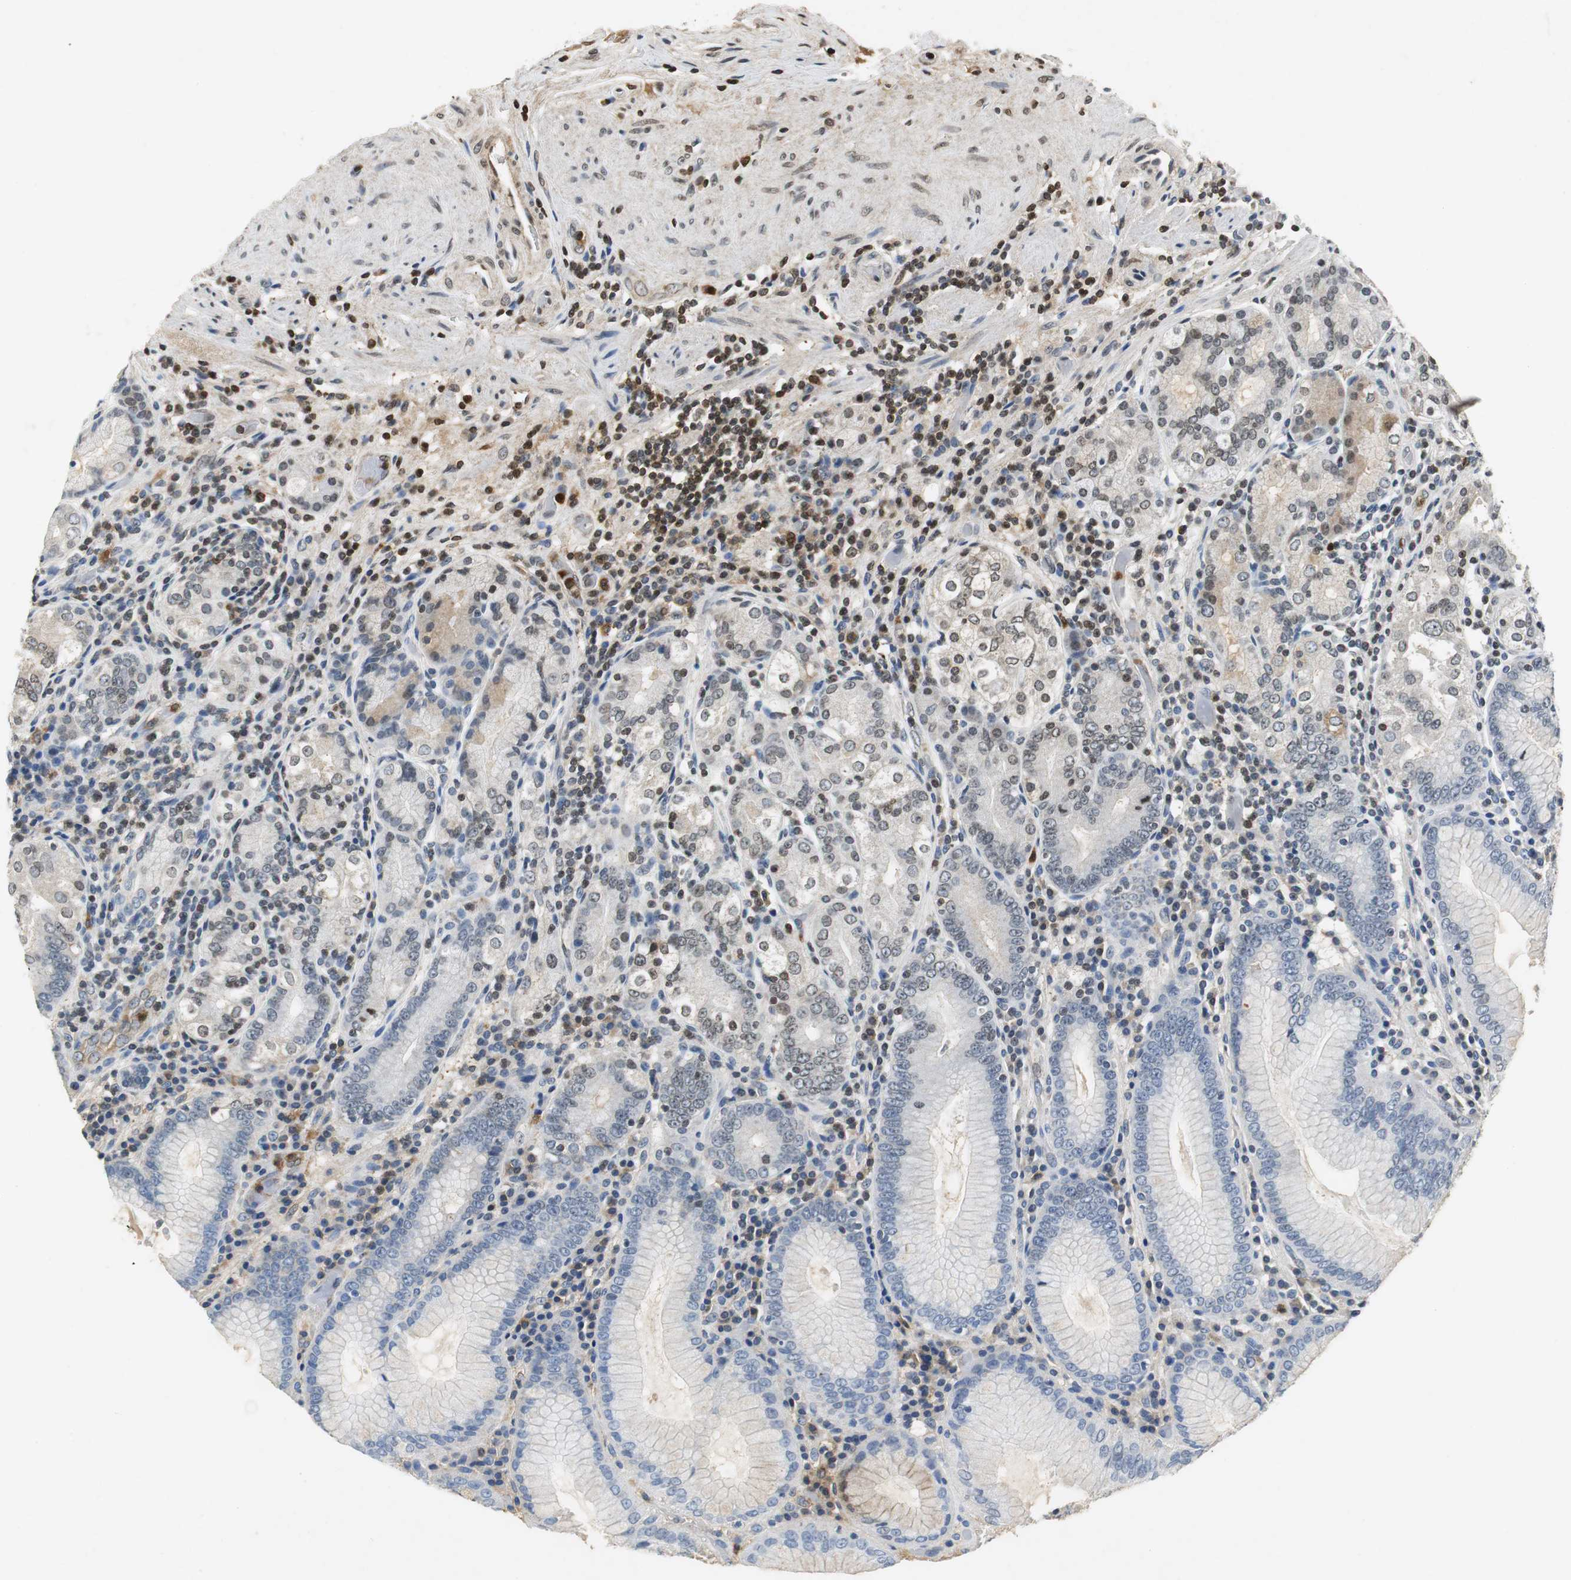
{"staining": {"intensity": "weak", "quantity": "25%-75%", "location": "cytoplasmic/membranous,nuclear"}, "tissue": "stomach", "cell_type": "Glandular cells", "image_type": "normal", "snomed": [{"axis": "morphology", "description": "Normal tissue, NOS"}, {"axis": "topography", "description": "Stomach, lower"}], "caption": "This histopathology image shows benign stomach stained with IHC to label a protein in brown. The cytoplasmic/membranous,nuclear of glandular cells show weak positivity for the protein. Nuclei are counter-stained blue.", "gene": "ORM1", "patient": {"sex": "female", "age": 76}}